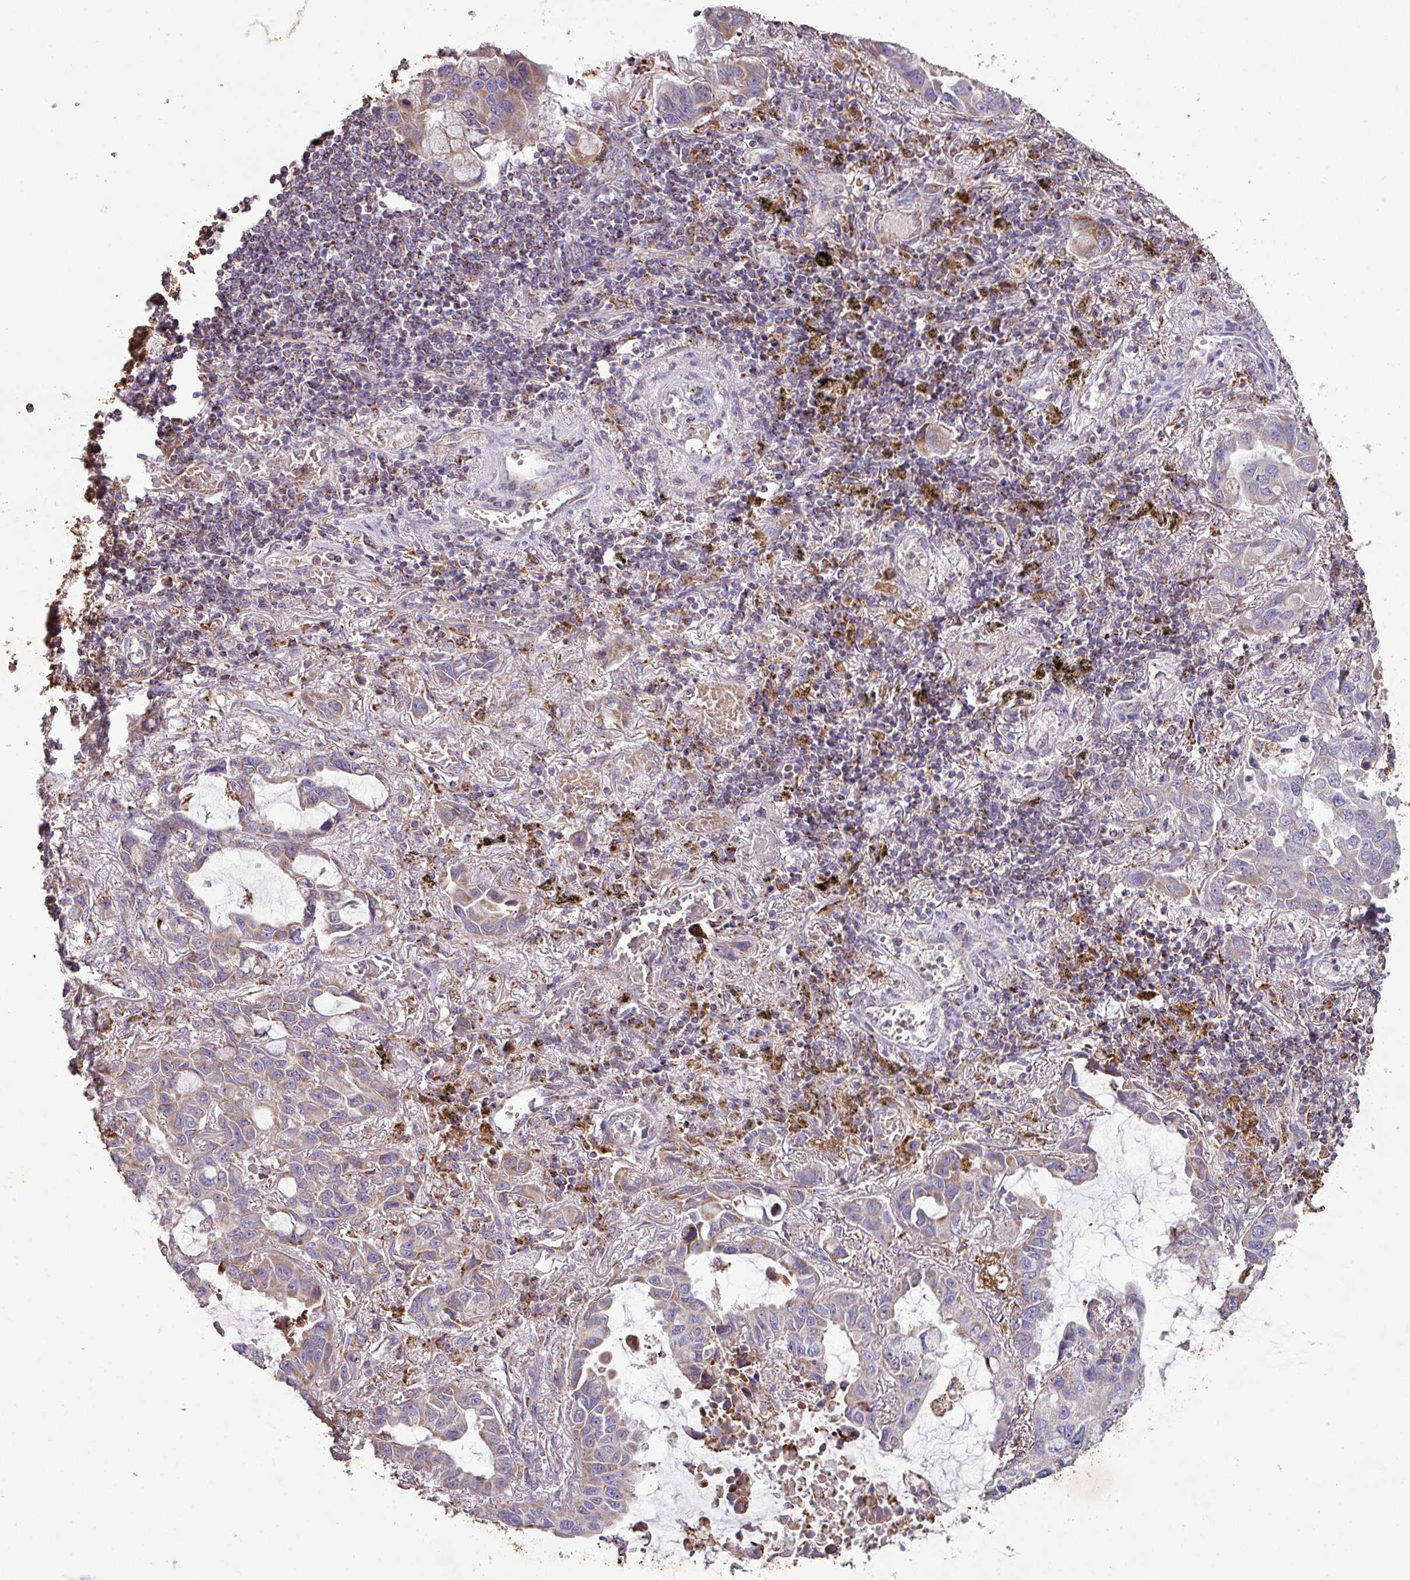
{"staining": {"intensity": "weak", "quantity": "25%-75%", "location": "cytoplasmic/membranous"}, "tissue": "lung cancer", "cell_type": "Tumor cells", "image_type": "cancer", "snomed": [{"axis": "morphology", "description": "Adenocarcinoma, NOS"}, {"axis": "topography", "description": "Lung"}], "caption": "A micrograph of human lung cancer (adenocarcinoma) stained for a protein demonstrates weak cytoplasmic/membranous brown staining in tumor cells. Immunohistochemistry (ihc) stains the protein of interest in brown and the nuclei are stained blue.", "gene": "SQOR", "patient": {"sex": "male", "age": 64}}